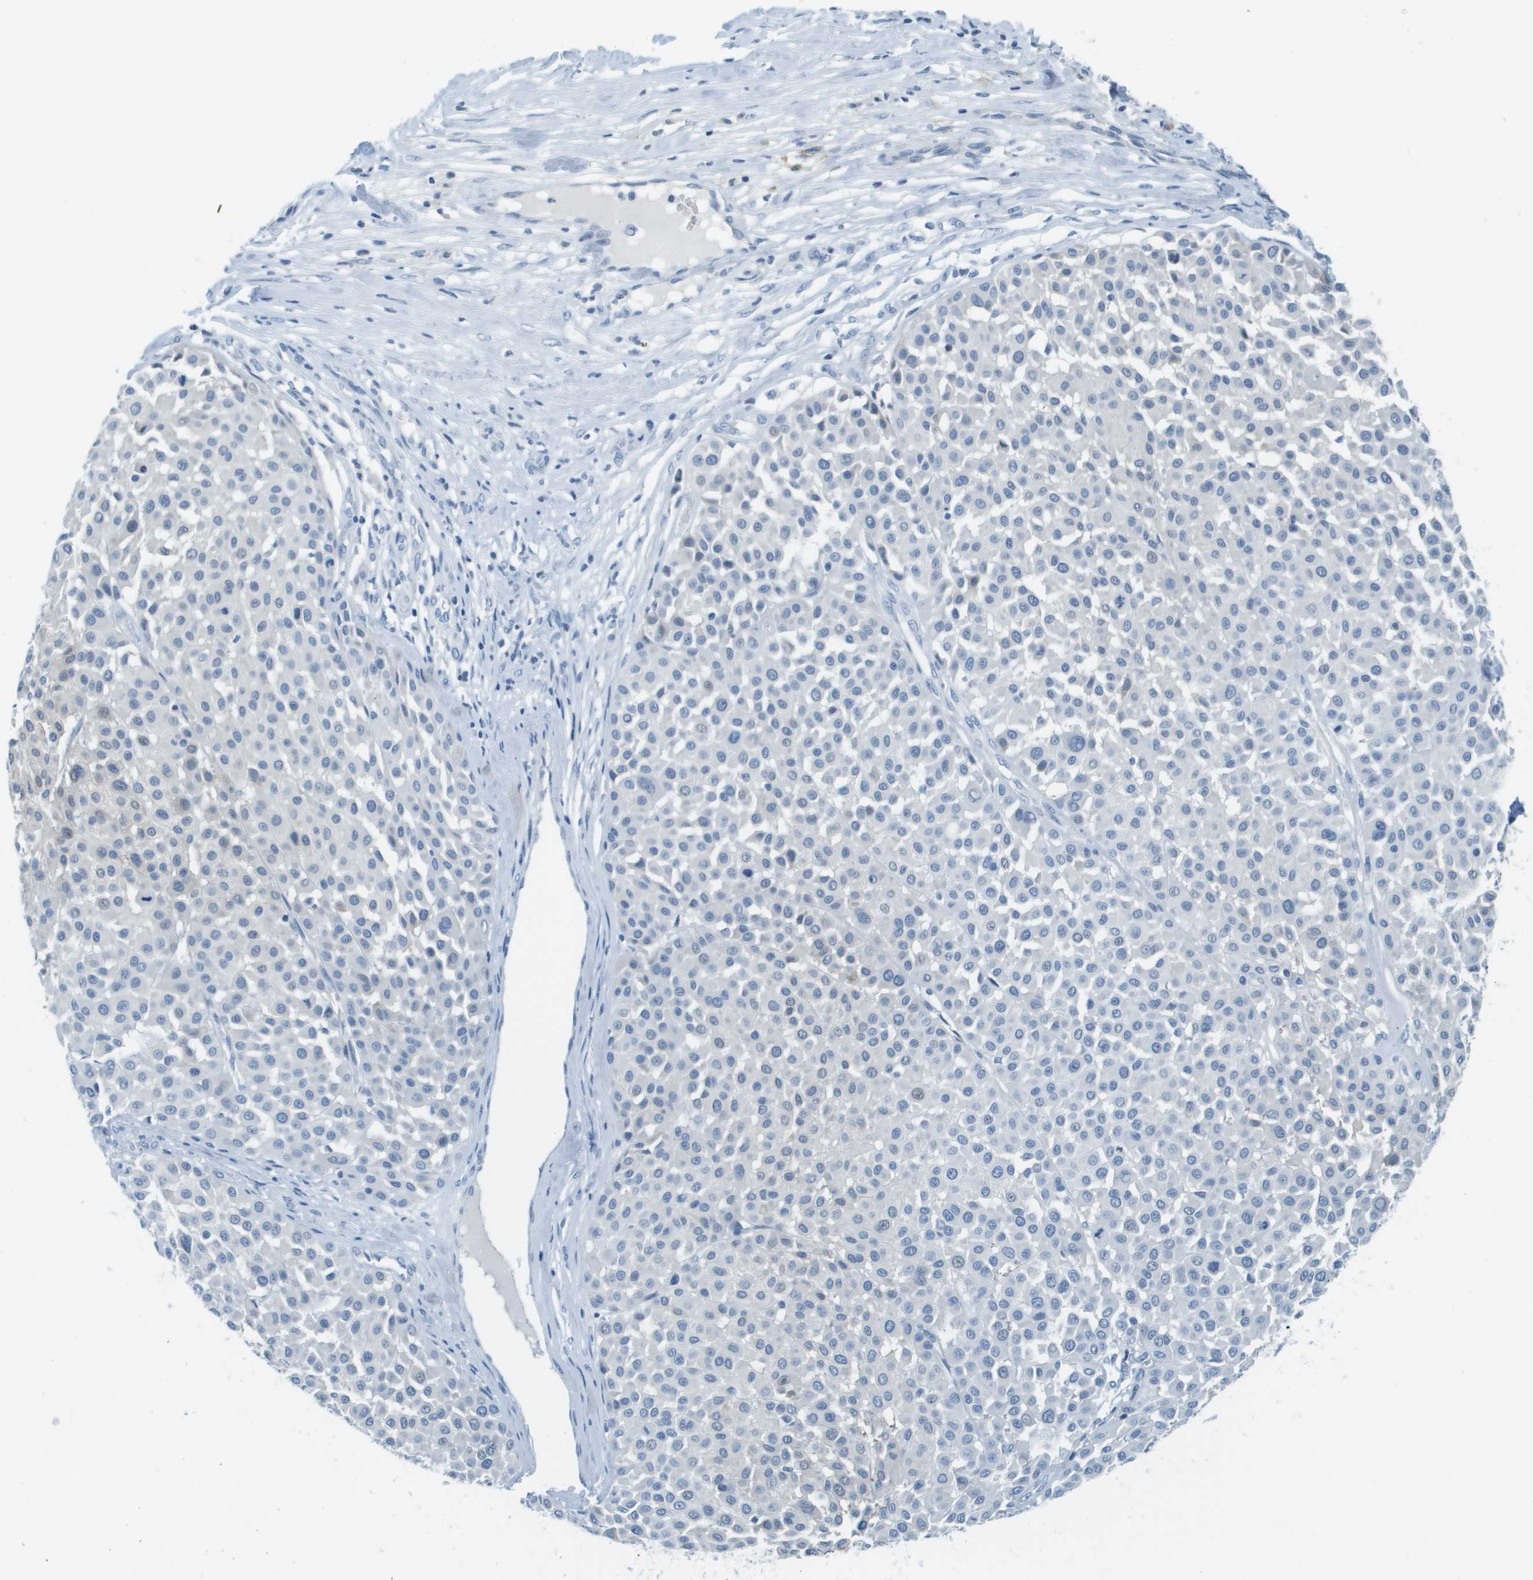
{"staining": {"intensity": "negative", "quantity": "none", "location": "none"}, "tissue": "melanoma", "cell_type": "Tumor cells", "image_type": "cancer", "snomed": [{"axis": "morphology", "description": "Malignant melanoma, Metastatic site"}, {"axis": "topography", "description": "Soft tissue"}], "caption": "Tumor cells are negative for brown protein staining in melanoma.", "gene": "CDHR2", "patient": {"sex": "male", "age": 41}}